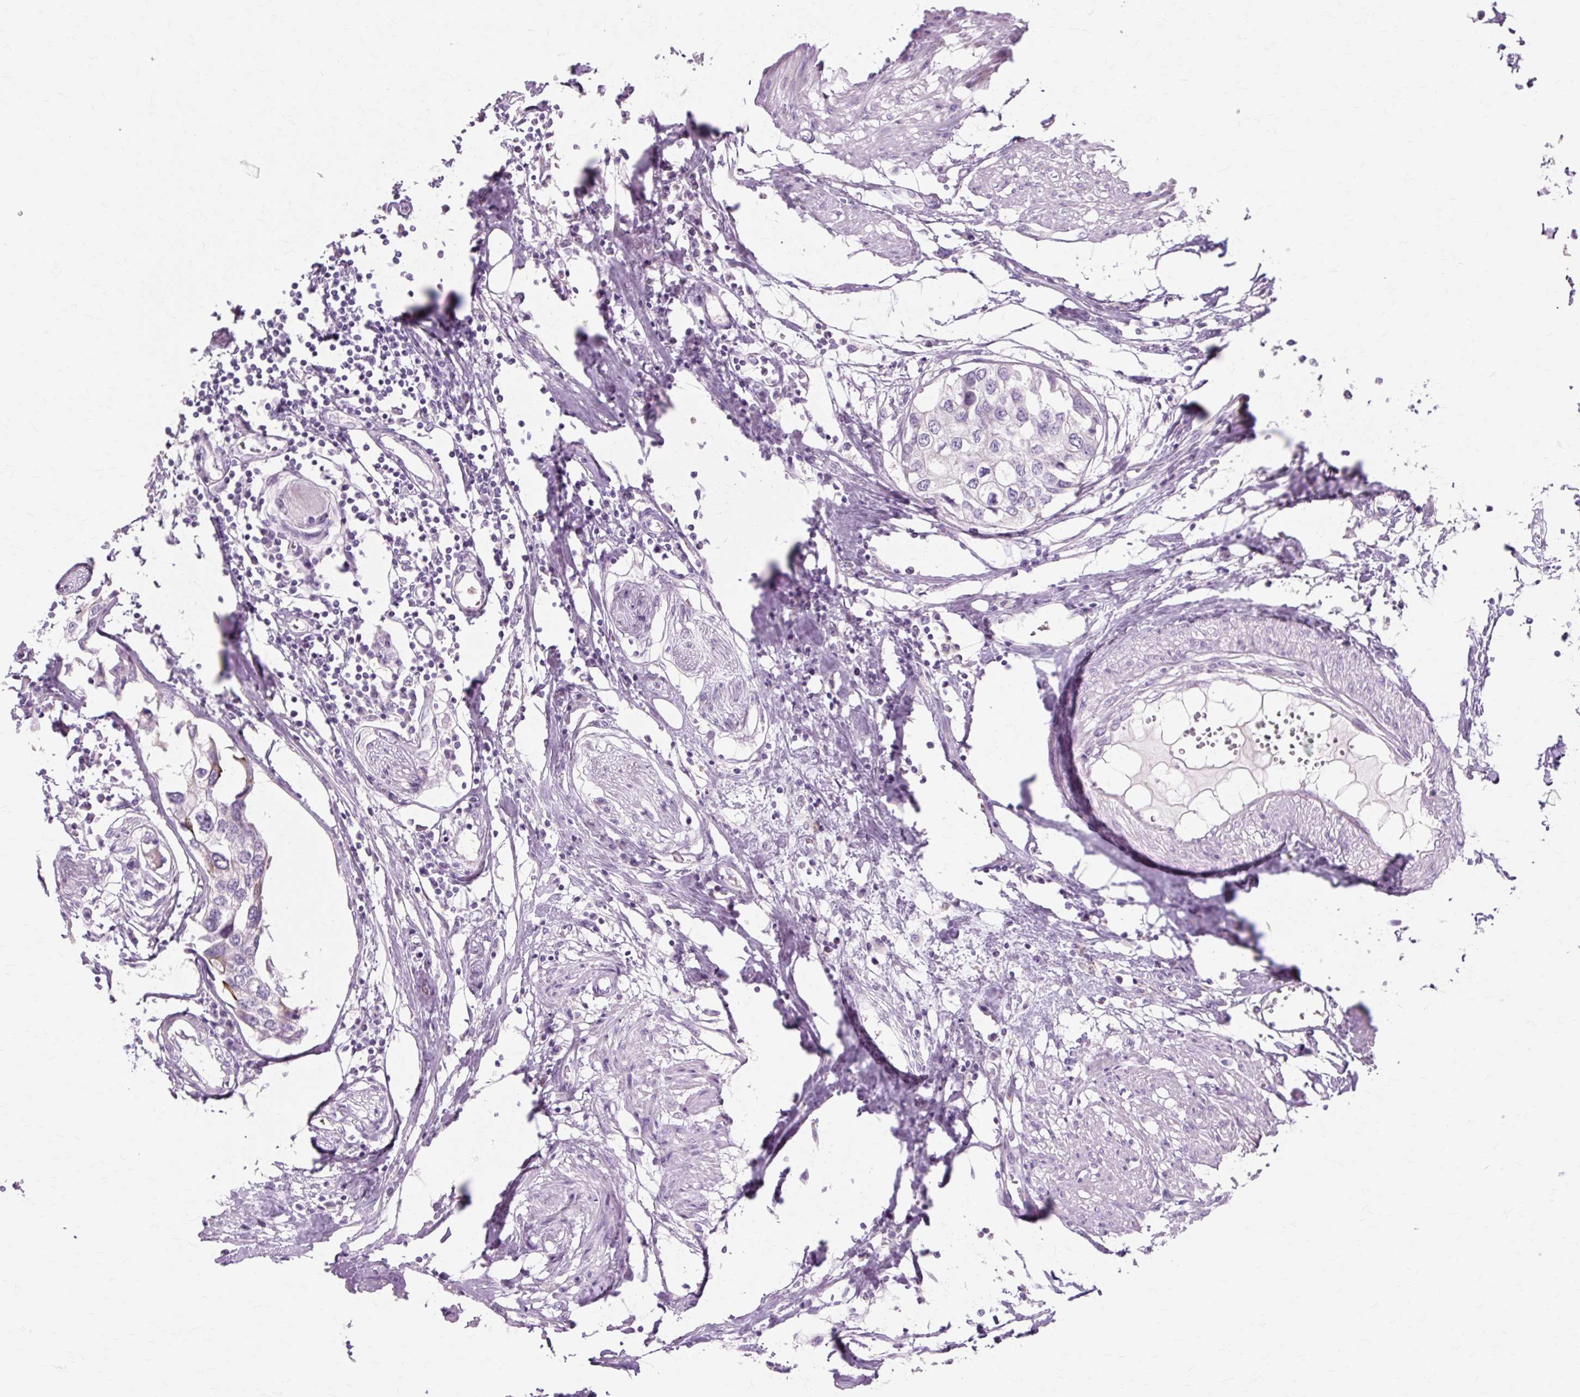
{"staining": {"intensity": "negative", "quantity": "none", "location": "none"}, "tissue": "urothelial cancer", "cell_type": "Tumor cells", "image_type": "cancer", "snomed": [{"axis": "morphology", "description": "Urothelial carcinoma, High grade"}, {"axis": "topography", "description": "Urinary bladder"}], "caption": "IHC of high-grade urothelial carcinoma reveals no positivity in tumor cells.", "gene": "IRX2", "patient": {"sex": "male", "age": 64}}